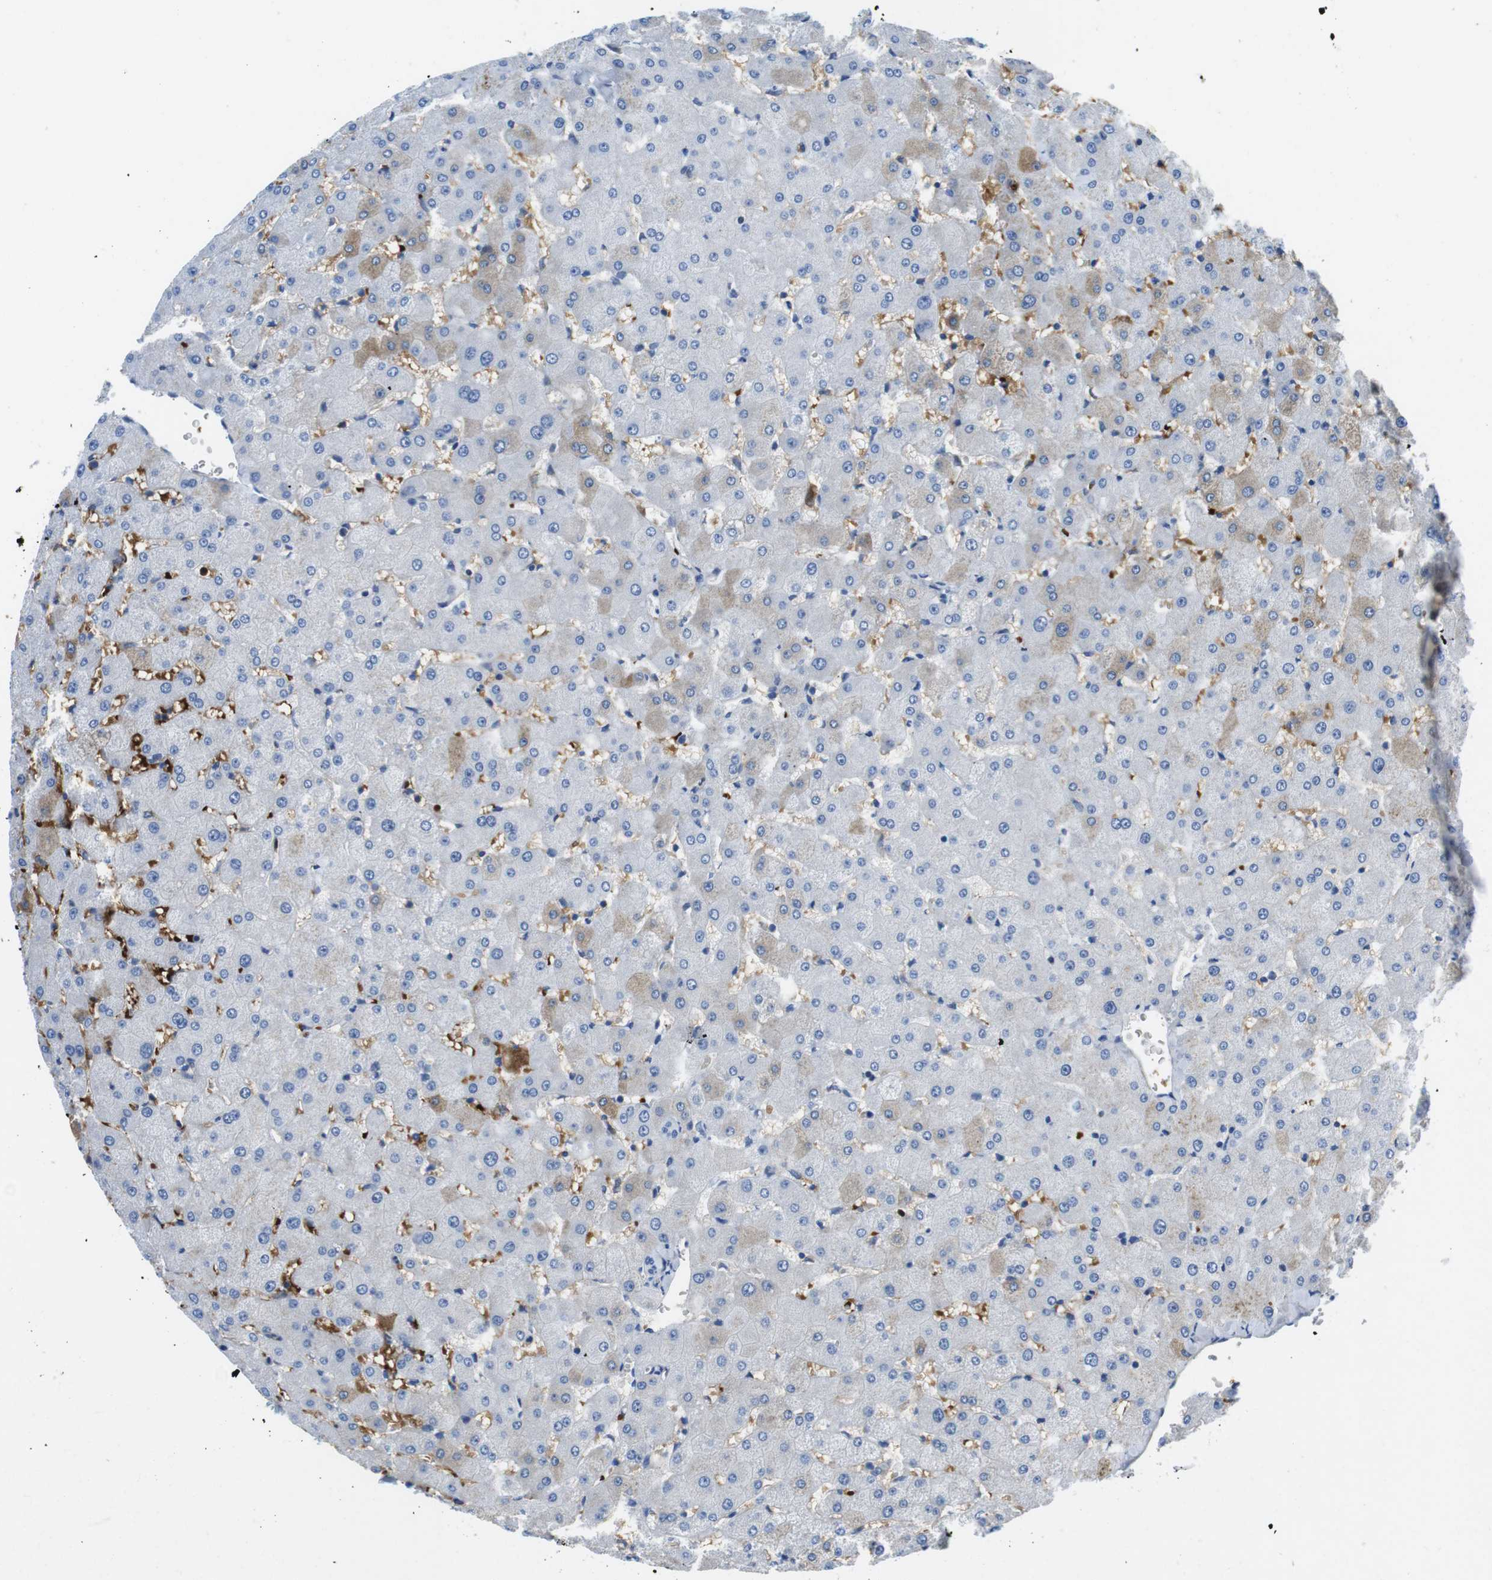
{"staining": {"intensity": "negative", "quantity": "none", "location": "none"}, "tissue": "liver", "cell_type": "Cholangiocytes", "image_type": "normal", "snomed": [{"axis": "morphology", "description": "Normal tissue, NOS"}, {"axis": "topography", "description": "Liver"}], "caption": "IHC image of unremarkable human liver stained for a protein (brown), which shows no positivity in cholangiocytes. (Stains: DAB immunohistochemistry with hematoxylin counter stain, Microscopy: brightfield microscopy at high magnification).", "gene": "TFAP2C", "patient": {"sex": "female", "age": 63}}